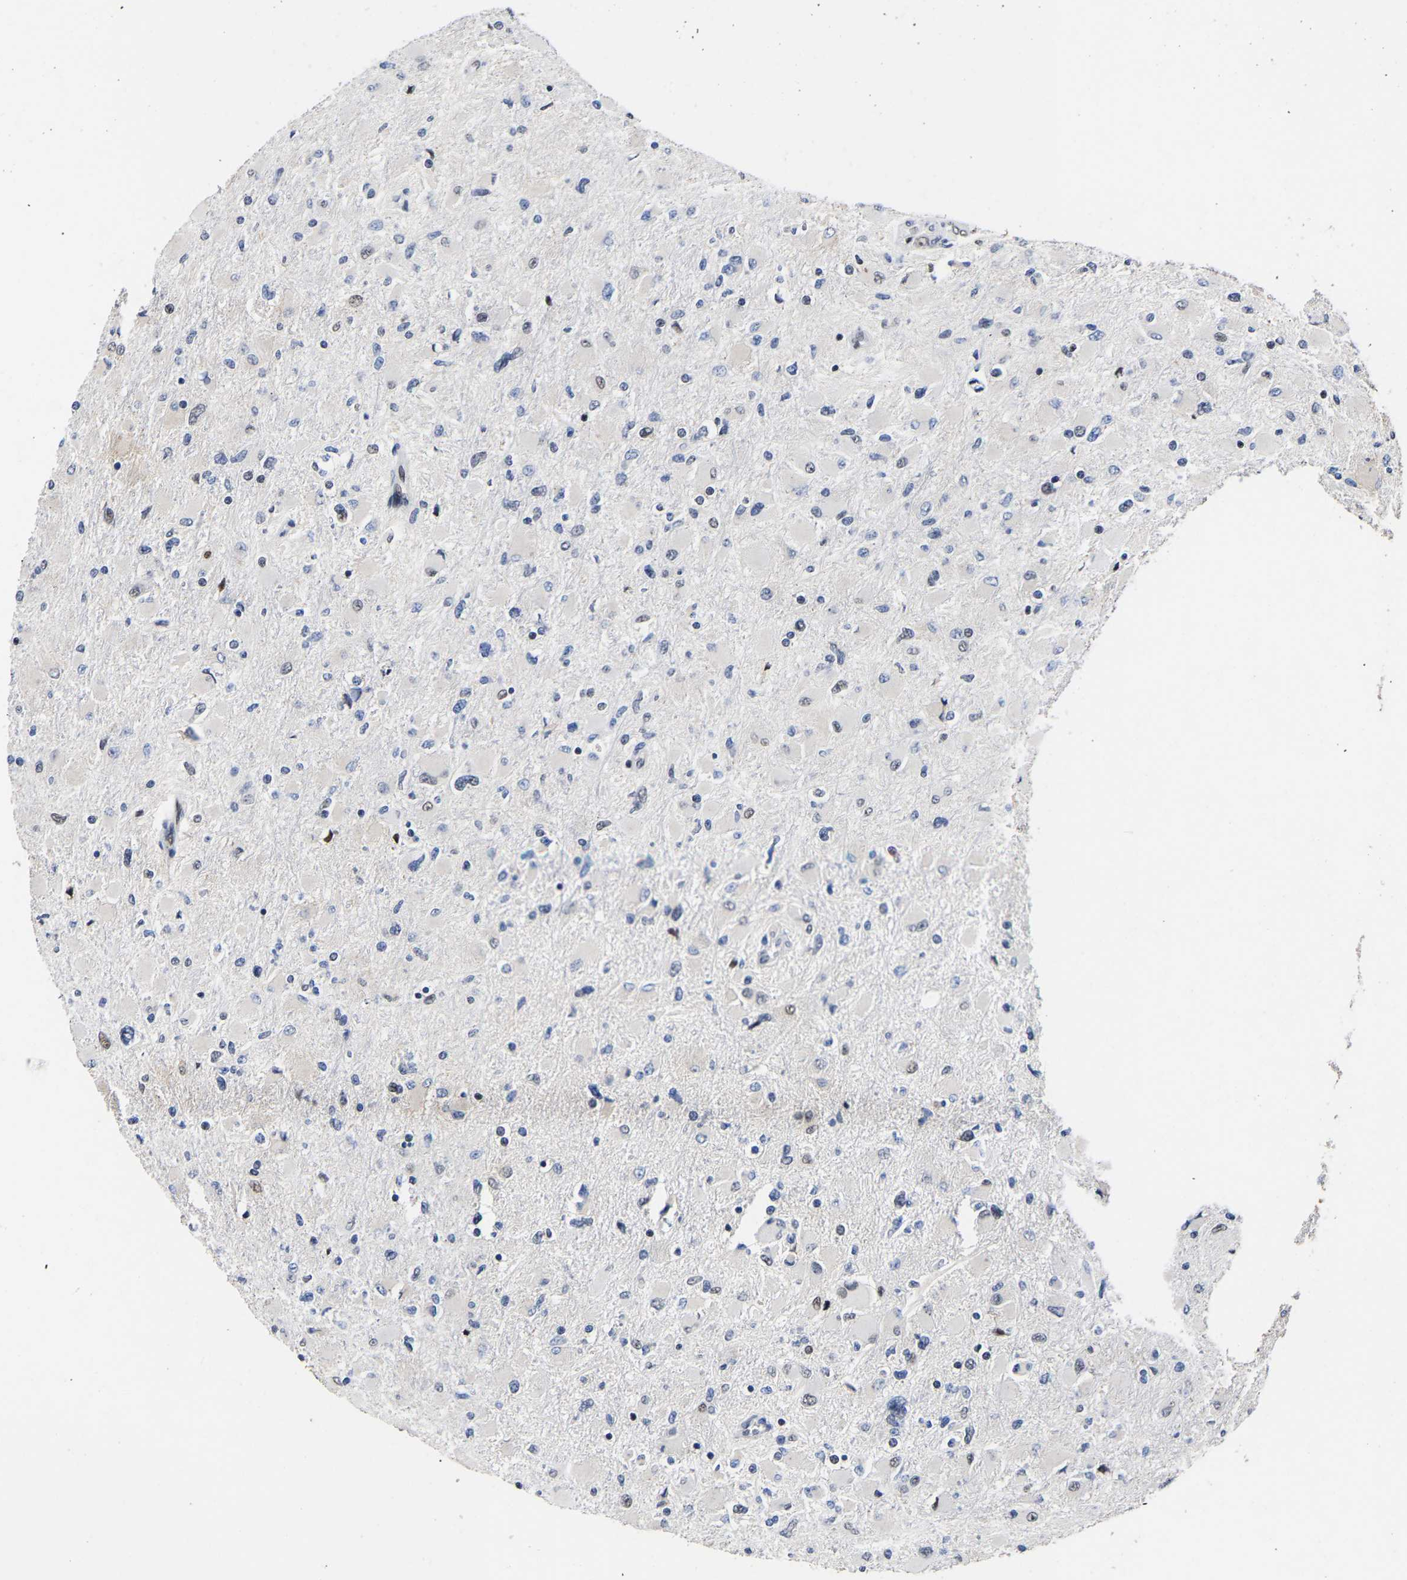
{"staining": {"intensity": "negative", "quantity": "none", "location": "none"}, "tissue": "glioma", "cell_type": "Tumor cells", "image_type": "cancer", "snomed": [{"axis": "morphology", "description": "Glioma, malignant, High grade"}, {"axis": "topography", "description": "Cerebral cortex"}], "caption": "Protein analysis of glioma exhibits no significant positivity in tumor cells. (DAB IHC with hematoxylin counter stain).", "gene": "PTRHD1", "patient": {"sex": "female", "age": 36}}